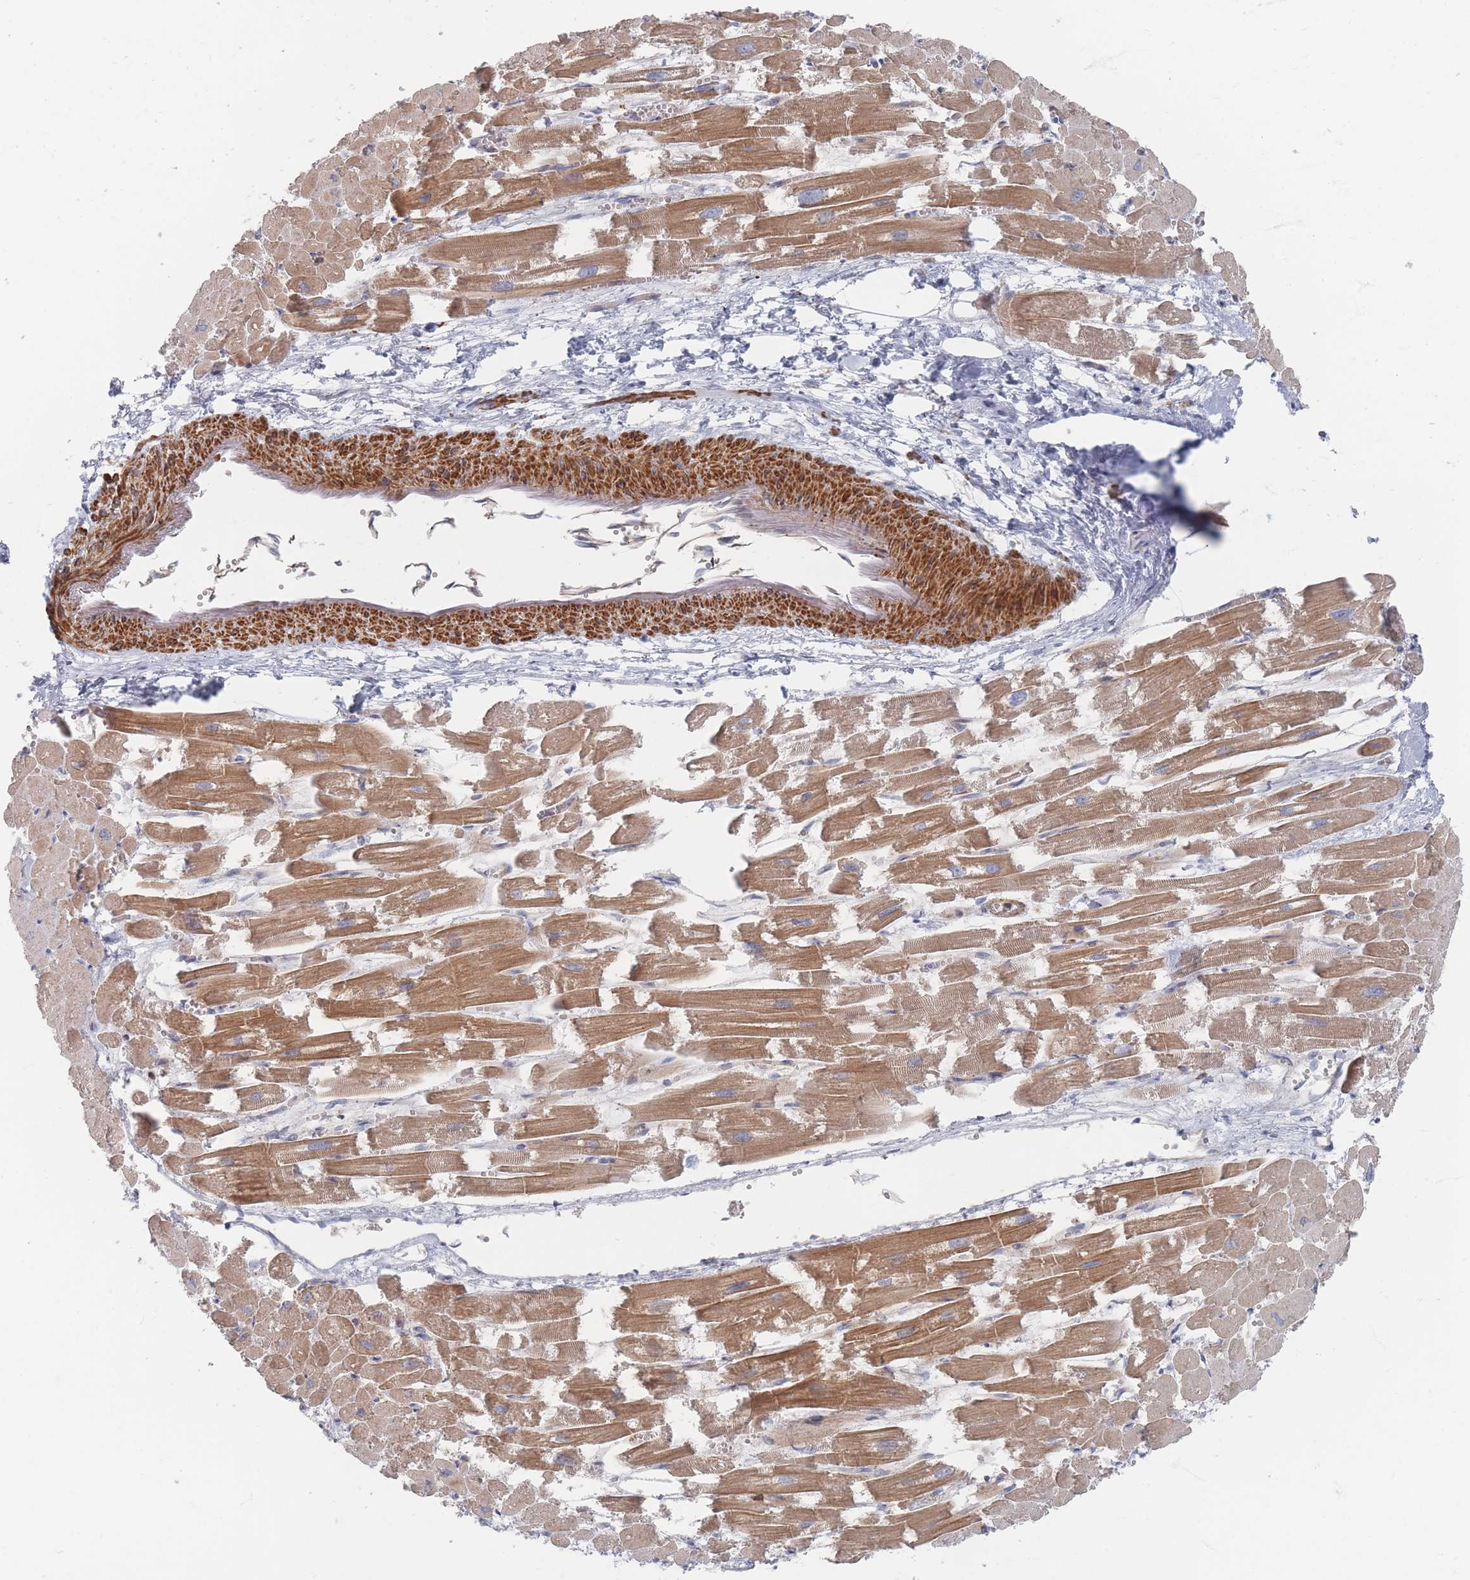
{"staining": {"intensity": "moderate", "quantity": ">75%", "location": "cytoplasmic/membranous"}, "tissue": "heart muscle", "cell_type": "Cardiomyocytes", "image_type": "normal", "snomed": [{"axis": "morphology", "description": "Normal tissue, NOS"}, {"axis": "topography", "description": "Heart"}], "caption": "This photomicrograph displays immunohistochemistry (IHC) staining of benign human heart muscle, with medium moderate cytoplasmic/membranous positivity in approximately >75% of cardiomyocytes.", "gene": "ZKSCAN7", "patient": {"sex": "male", "age": 54}}